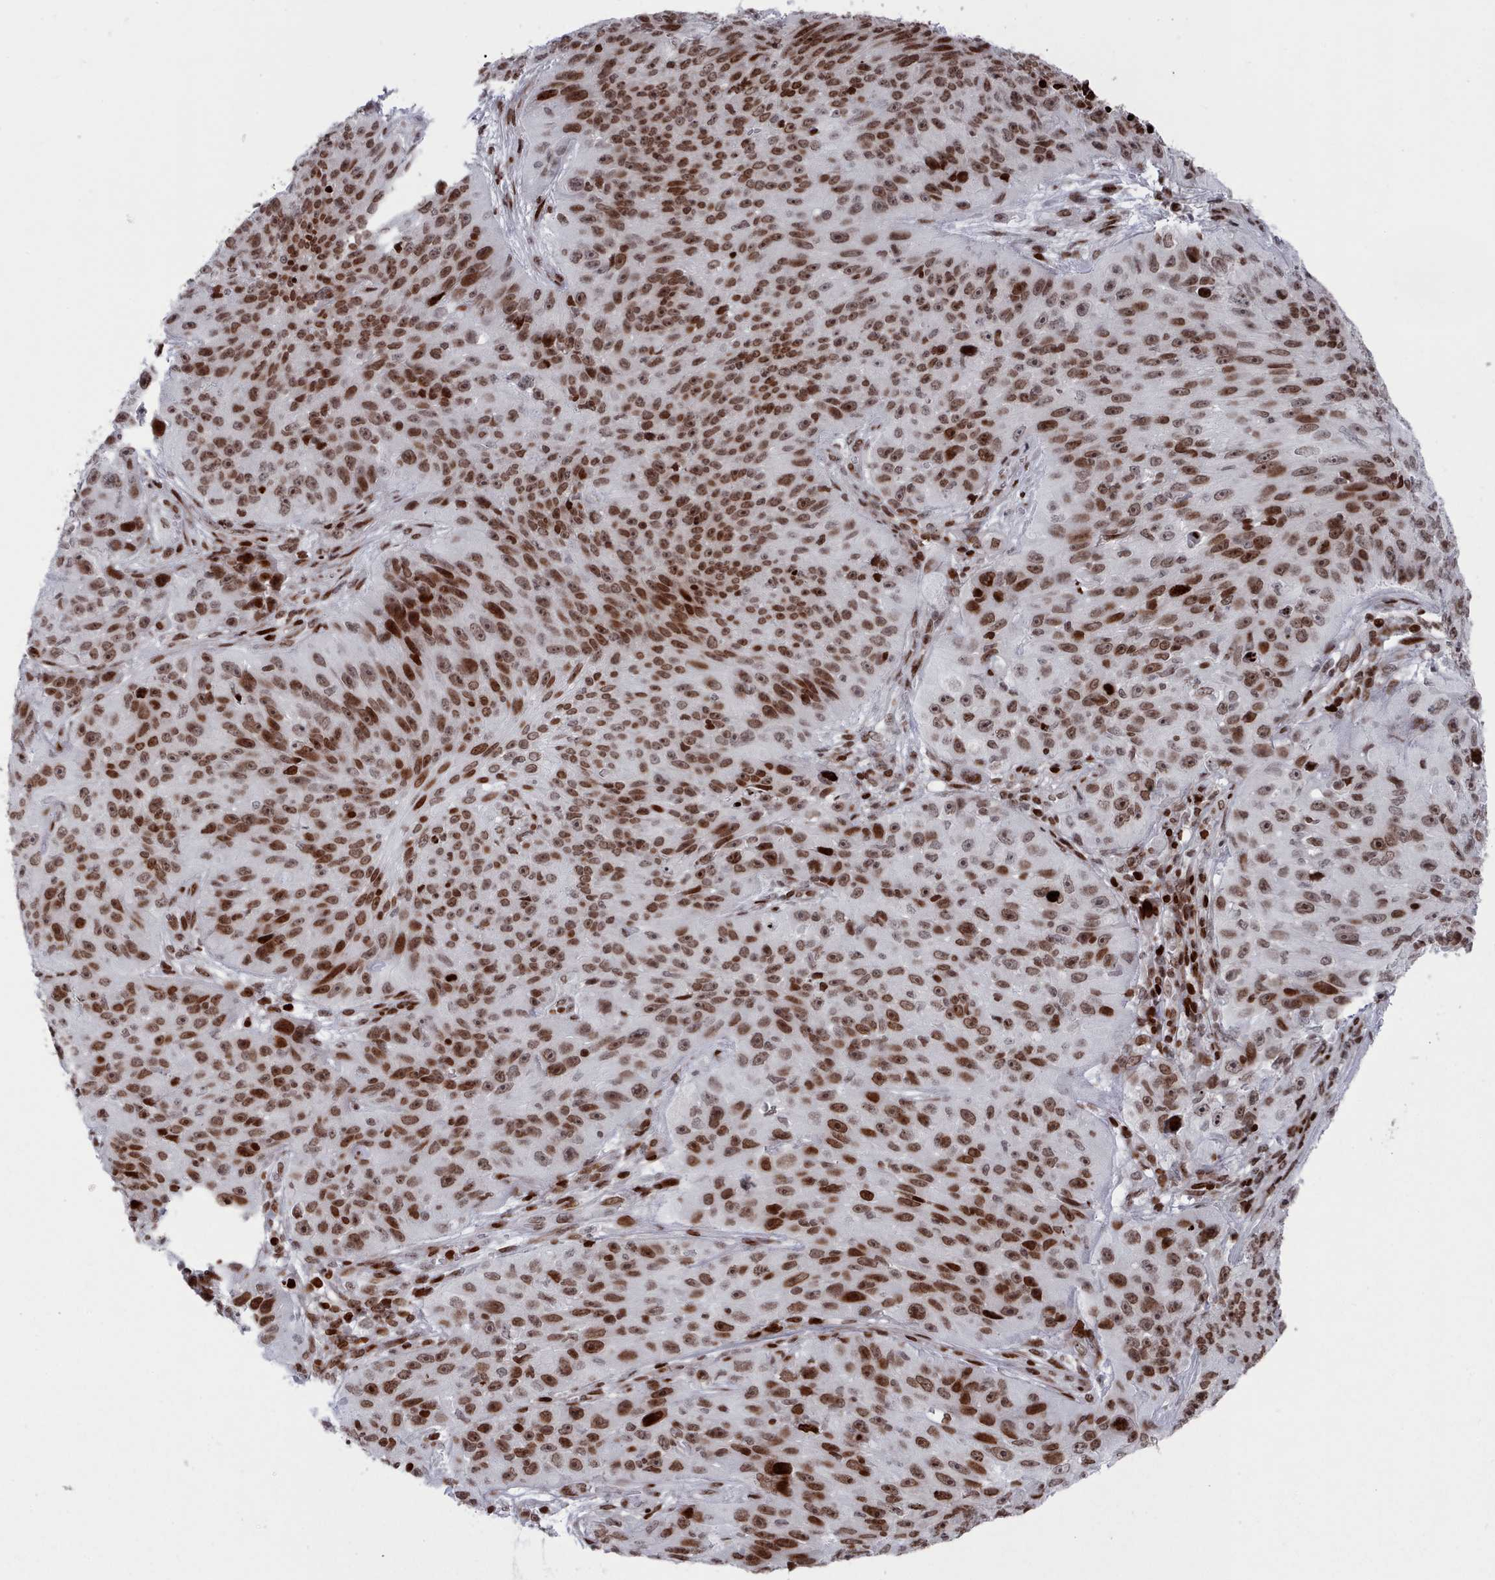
{"staining": {"intensity": "strong", "quantity": ">75%", "location": "nuclear"}, "tissue": "skin cancer", "cell_type": "Tumor cells", "image_type": "cancer", "snomed": [{"axis": "morphology", "description": "Squamous cell carcinoma, NOS"}, {"axis": "topography", "description": "Skin"}], "caption": "This histopathology image demonstrates skin cancer stained with immunohistochemistry (IHC) to label a protein in brown. The nuclear of tumor cells show strong positivity for the protein. Nuclei are counter-stained blue.", "gene": "PCDHB12", "patient": {"sex": "female", "age": 87}}